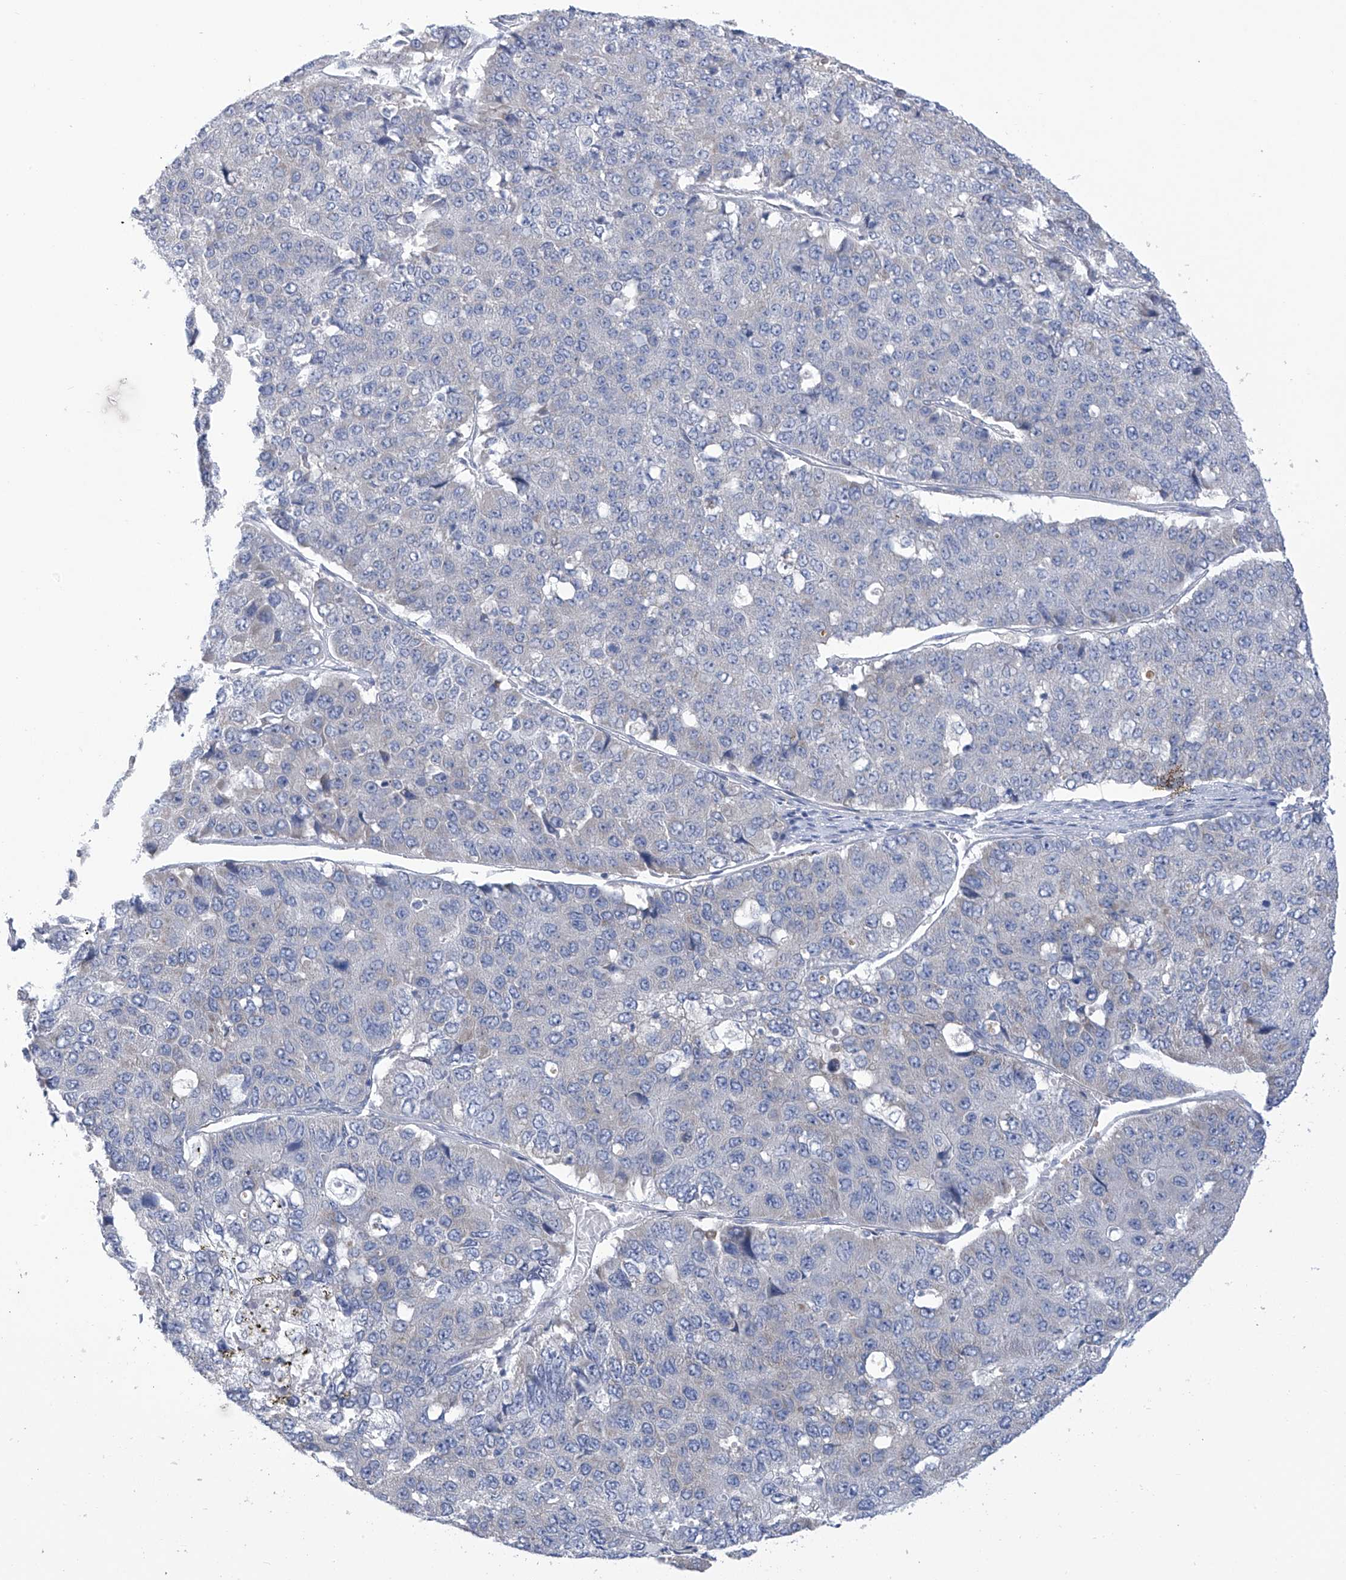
{"staining": {"intensity": "negative", "quantity": "none", "location": "none"}, "tissue": "pancreatic cancer", "cell_type": "Tumor cells", "image_type": "cancer", "snomed": [{"axis": "morphology", "description": "Adenocarcinoma, NOS"}, {"axis": "topography", "description": "Pancreas"}], "caption": "An image of pancreatic cancer (adenocarcinoma) stained for a protein shows no brown staining in tumor cells.", "gene": "SLCO4A1", "patient": {"sex": "male", "age": 50}}